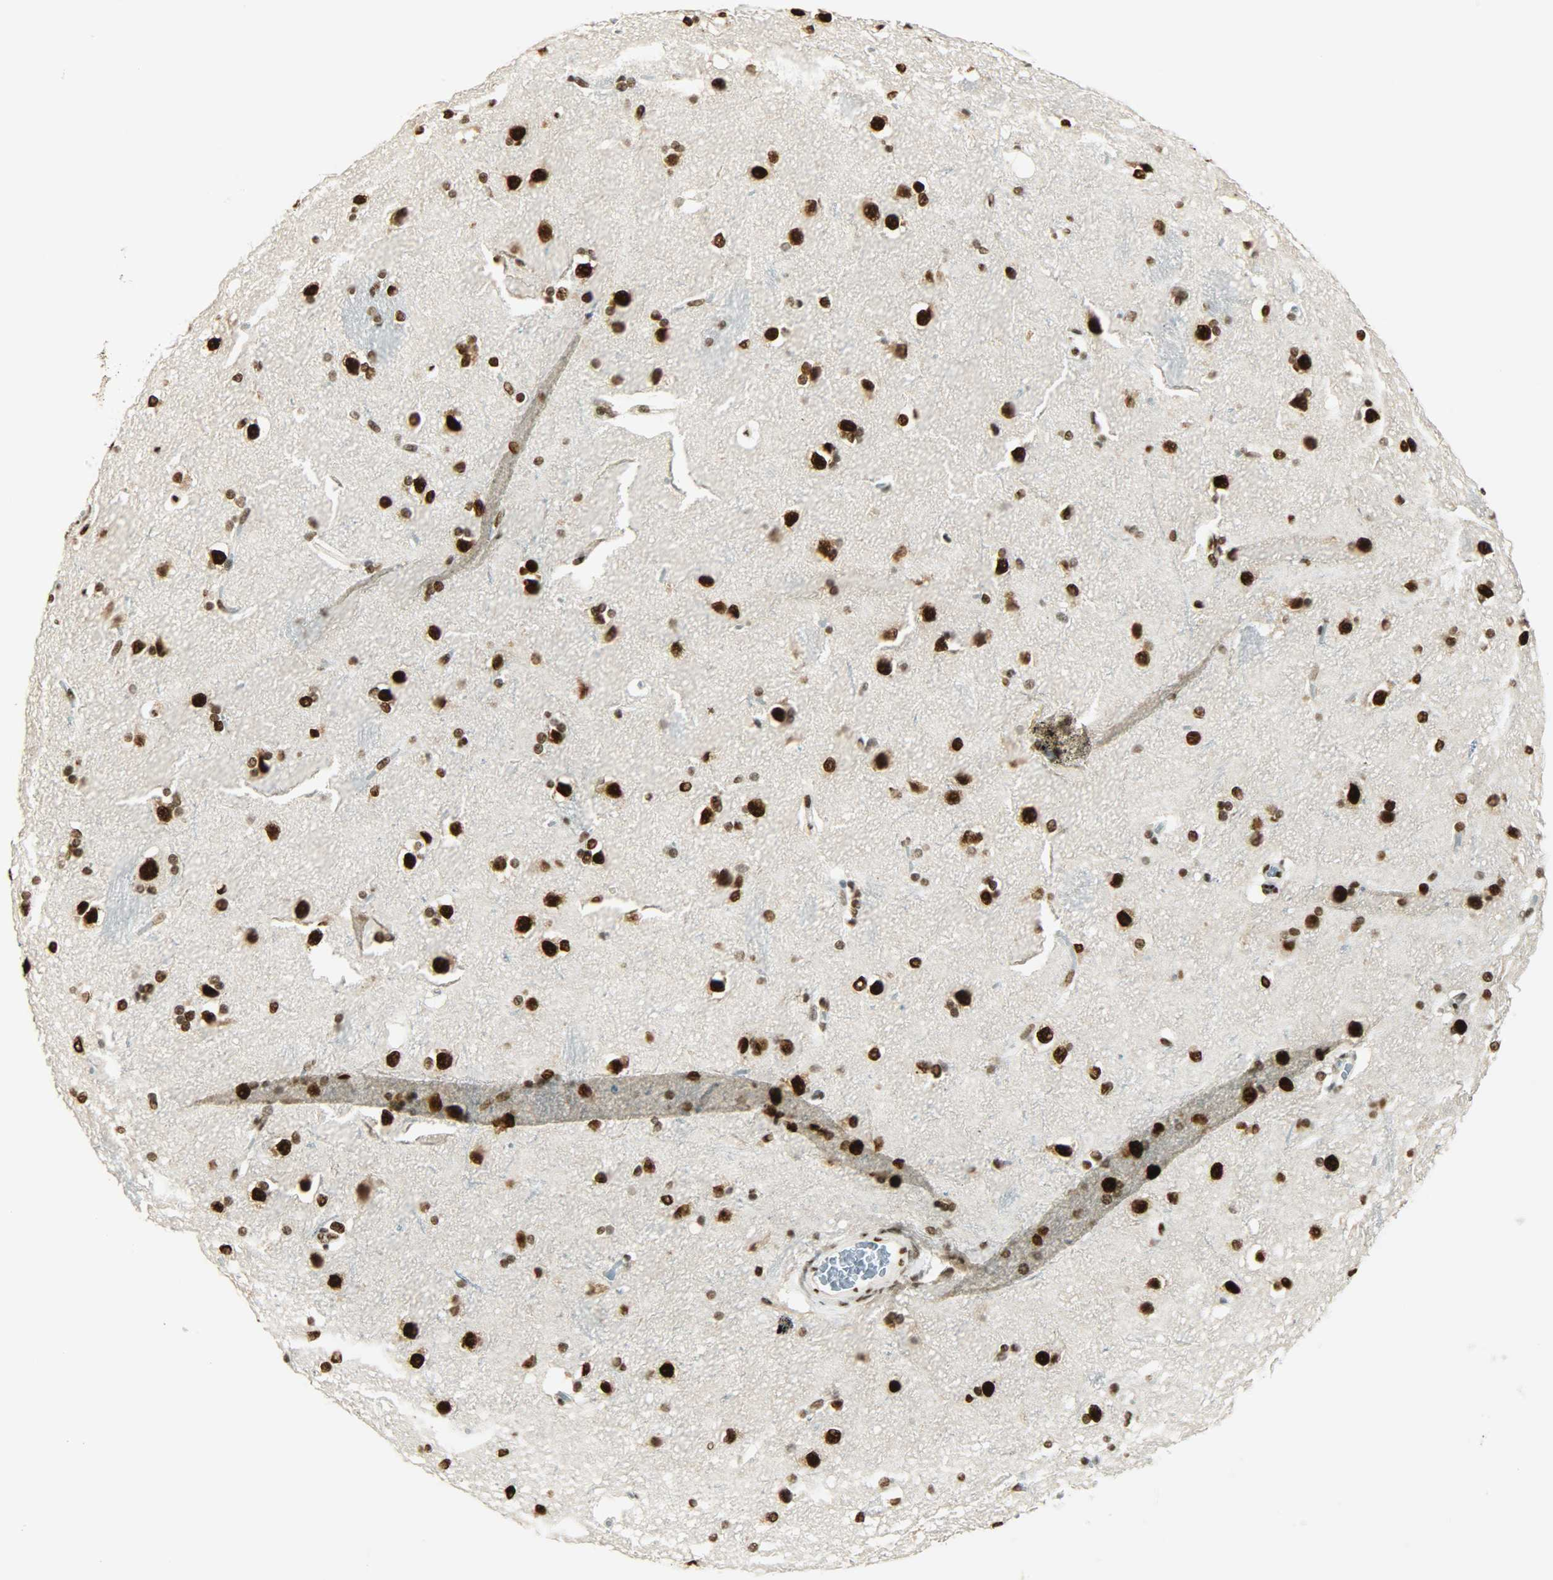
{"staining": {"intensity": "strong", "quantity": ">75%", "location": "nuclear"}, "tissue": "caudate", "cell_type": "Glial cells", "image_type": "normal", "snomed": [{"axis": "morphology", "description": "Normal tissue, NOS"}, {"axis": "topography", "description": "Lateral ventricle wall"}], "caption": "Immunohistochemistry (IHC) of benign human caudate exhibits high levels of strong nuclear positivity in about >75% of glial cells.", "gene": "MYEF2", "patient": {"sex": "female", "age": 19}}